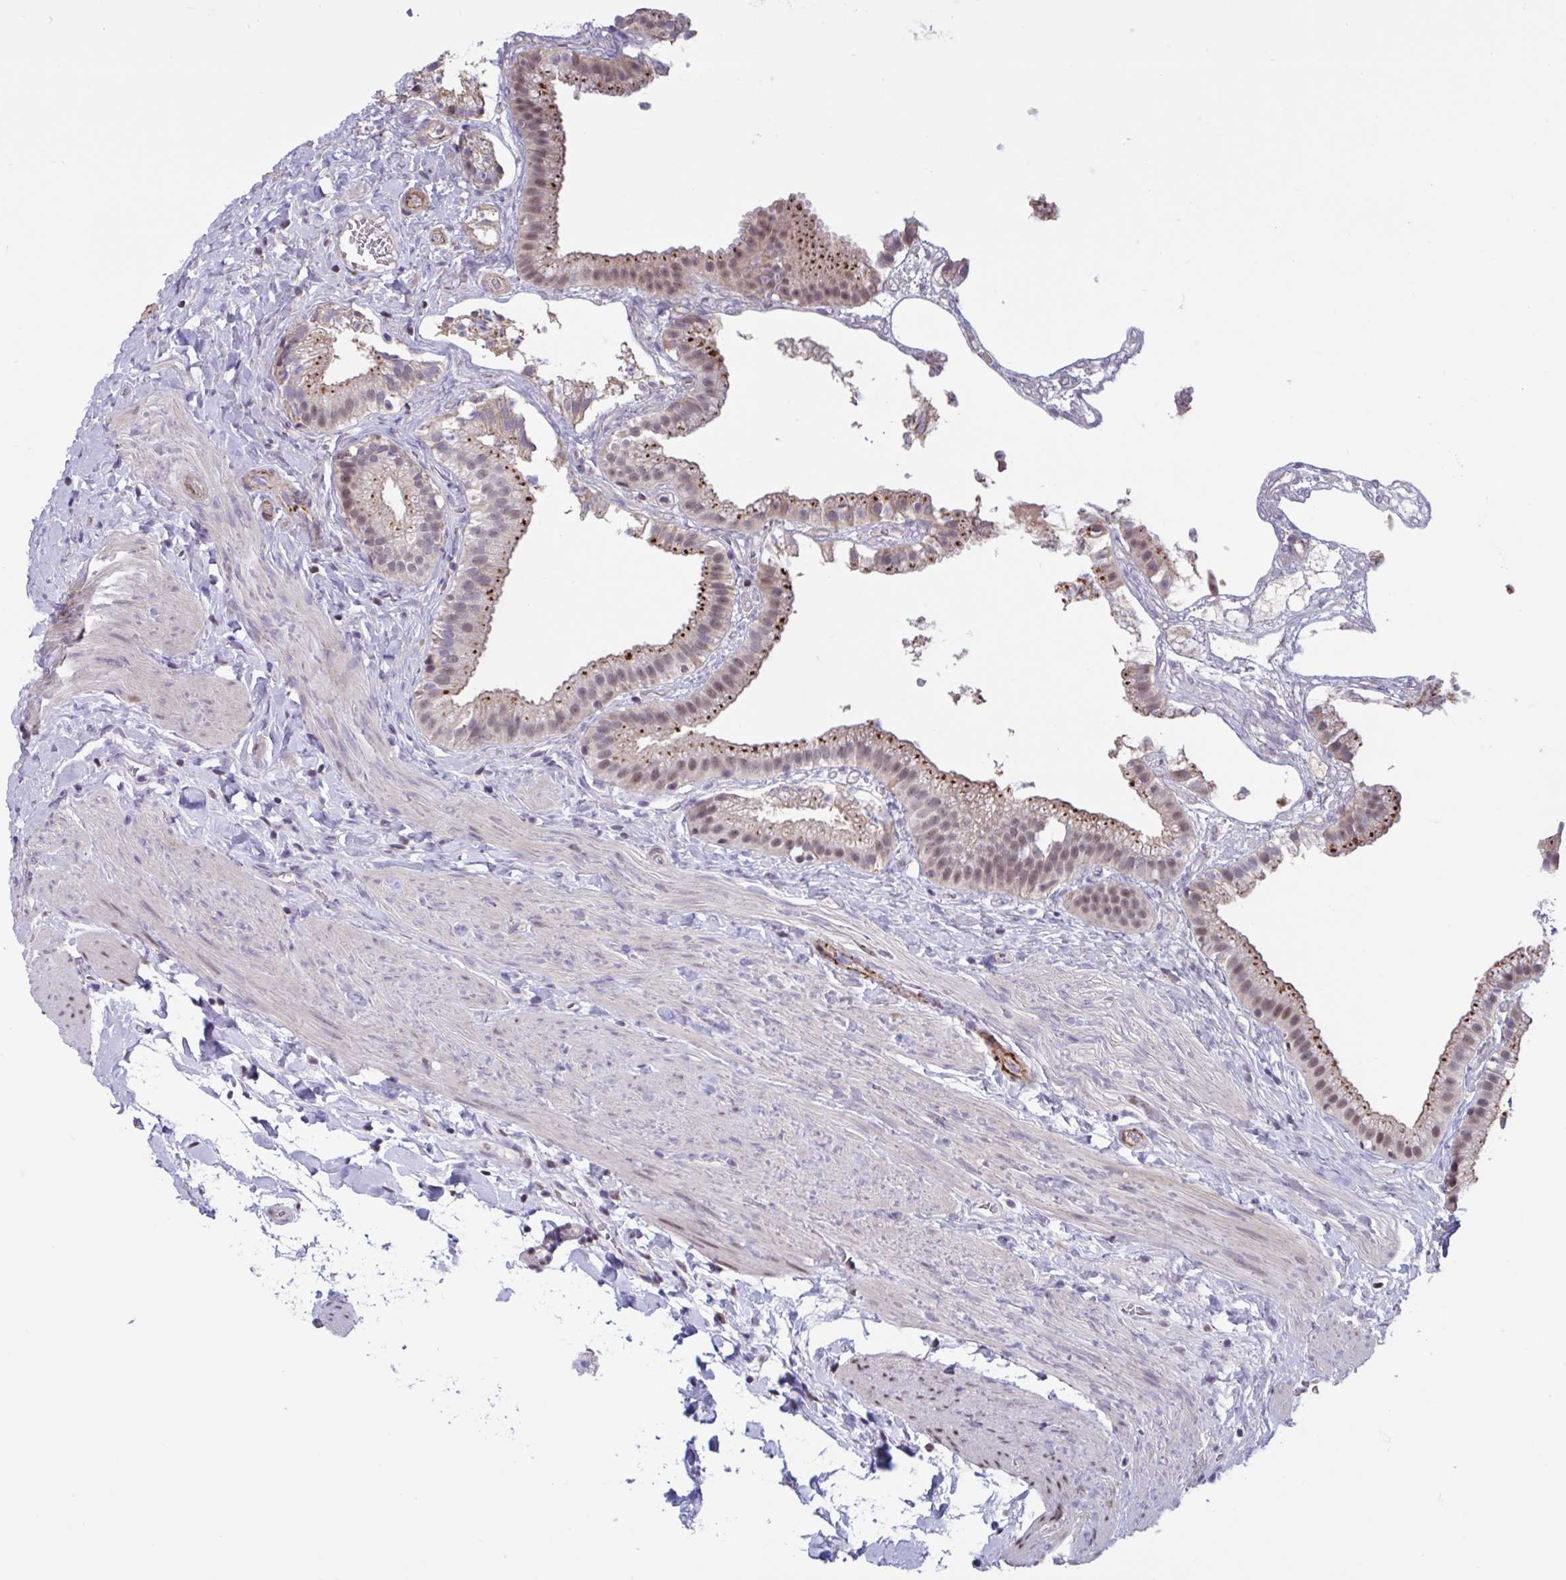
{"staining": {"intensity": "strong", "quantity": "25%-75%", "location": "cytoplasmic/membranous,nuclear"}, "tissue": "gallbladder", "cell_type": "Glandular cells", "image_type": "normal", "snomed": [{"axis": "morphology", "description": "Normal tissue, NOS"}, {"axis": "topography", "description": "Gallbladder"}], "caption": "Immunohistochemical staining of benign human gallbladder demonstrates 25%-75% levels of strong cytoplasmic/membranous,nuclear protein expression in about 25%-75% of glandular cells.", "gene": "DDX39A", "patient": {"sex": "female", "age": 63}}